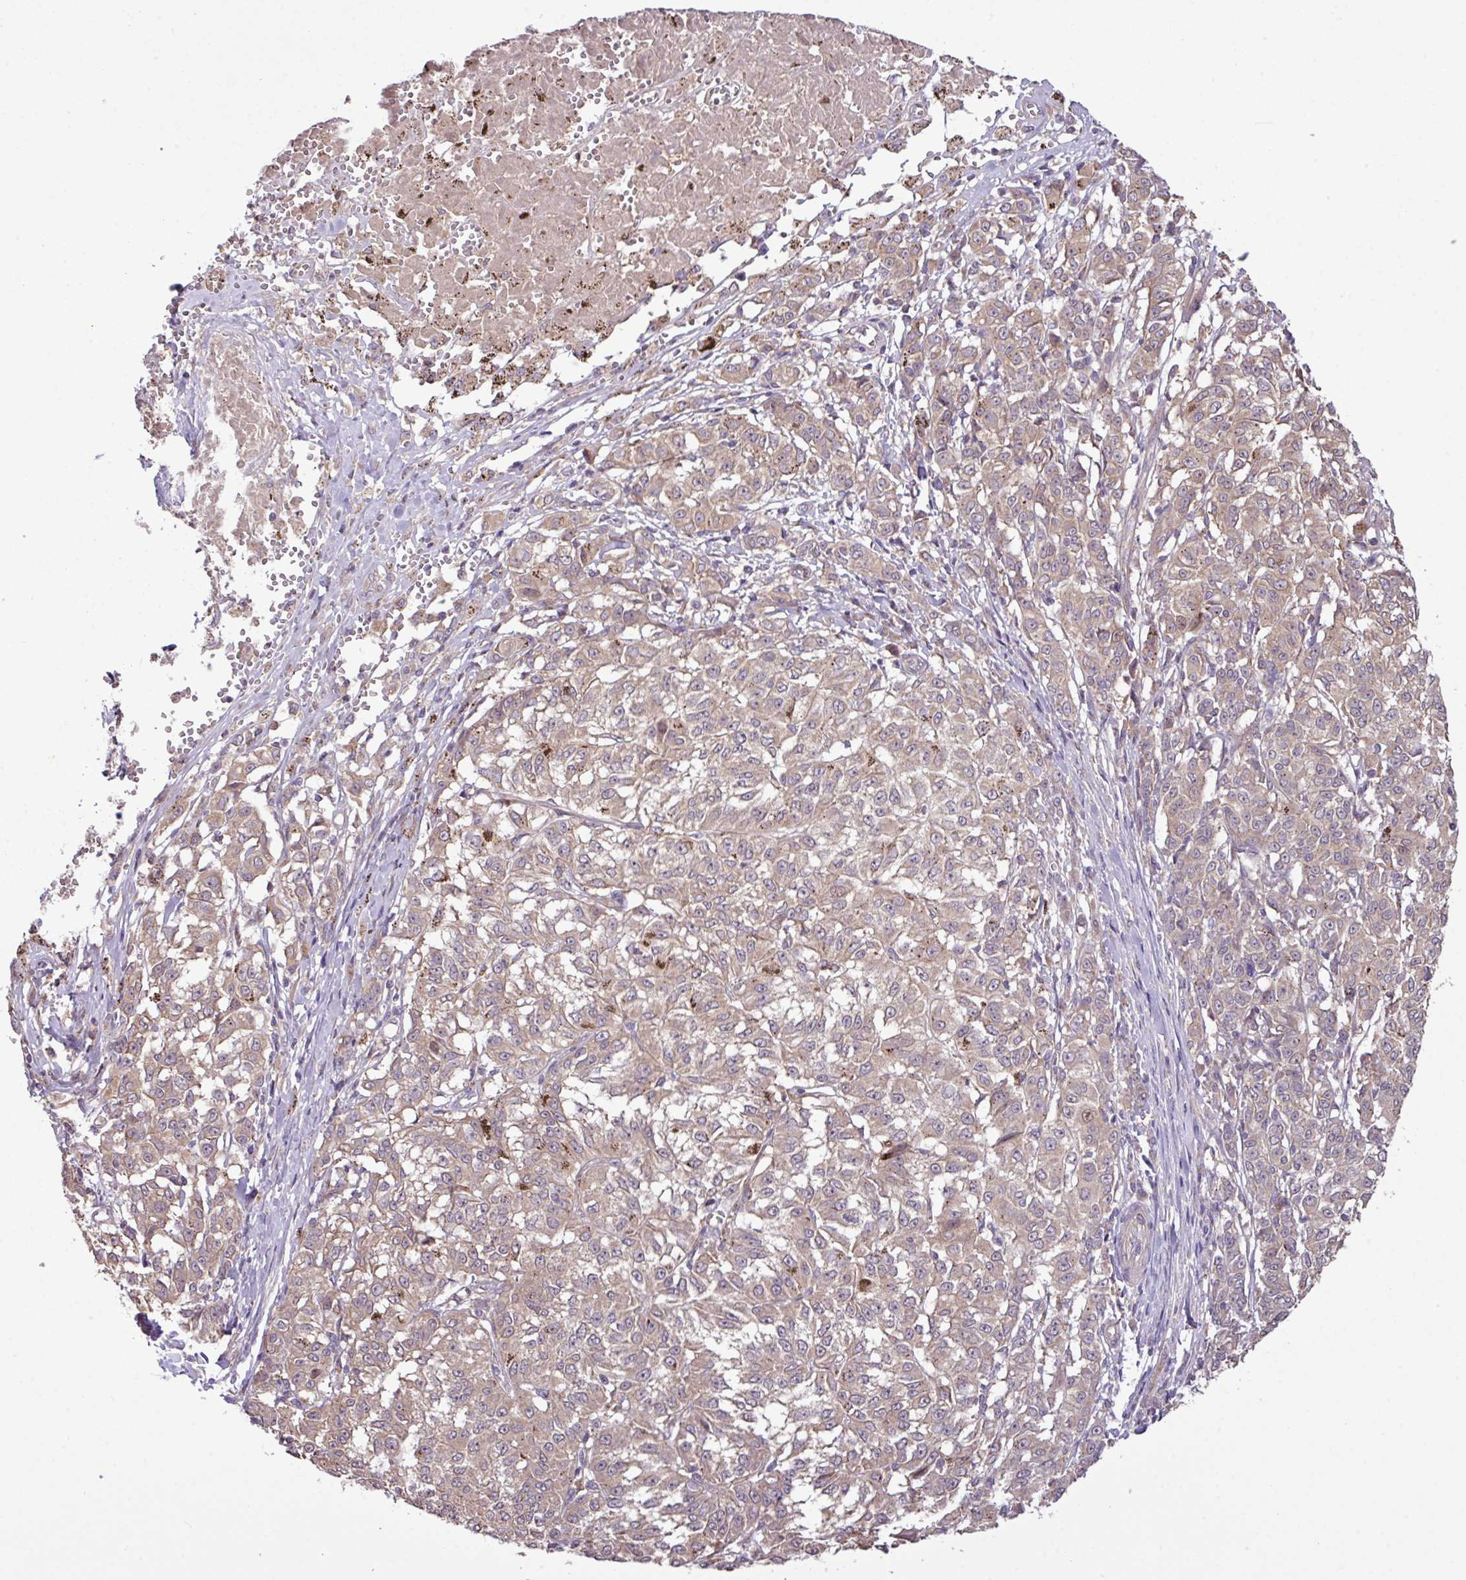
{"staining": {"intensity": "weak", "quantity": ">75%", "location": "cytoplasmic/membranous"}, "tissue": "melanoma", "cell_type": "Tumor cells", "image_type": "cancer", "snomed": [{"axis": "morphology", "description": "Malignant melanoma, NOS"}, {"axis": "topography", "description": "Skin"}], "caption": "Human malignant melanoma stained for a protein (brown) displays weak cytoplasmic/membranous positive expression in about >75% of tumor cells.", "gene": "XIAP", "patient": {"sex": "female", "age": 72}}